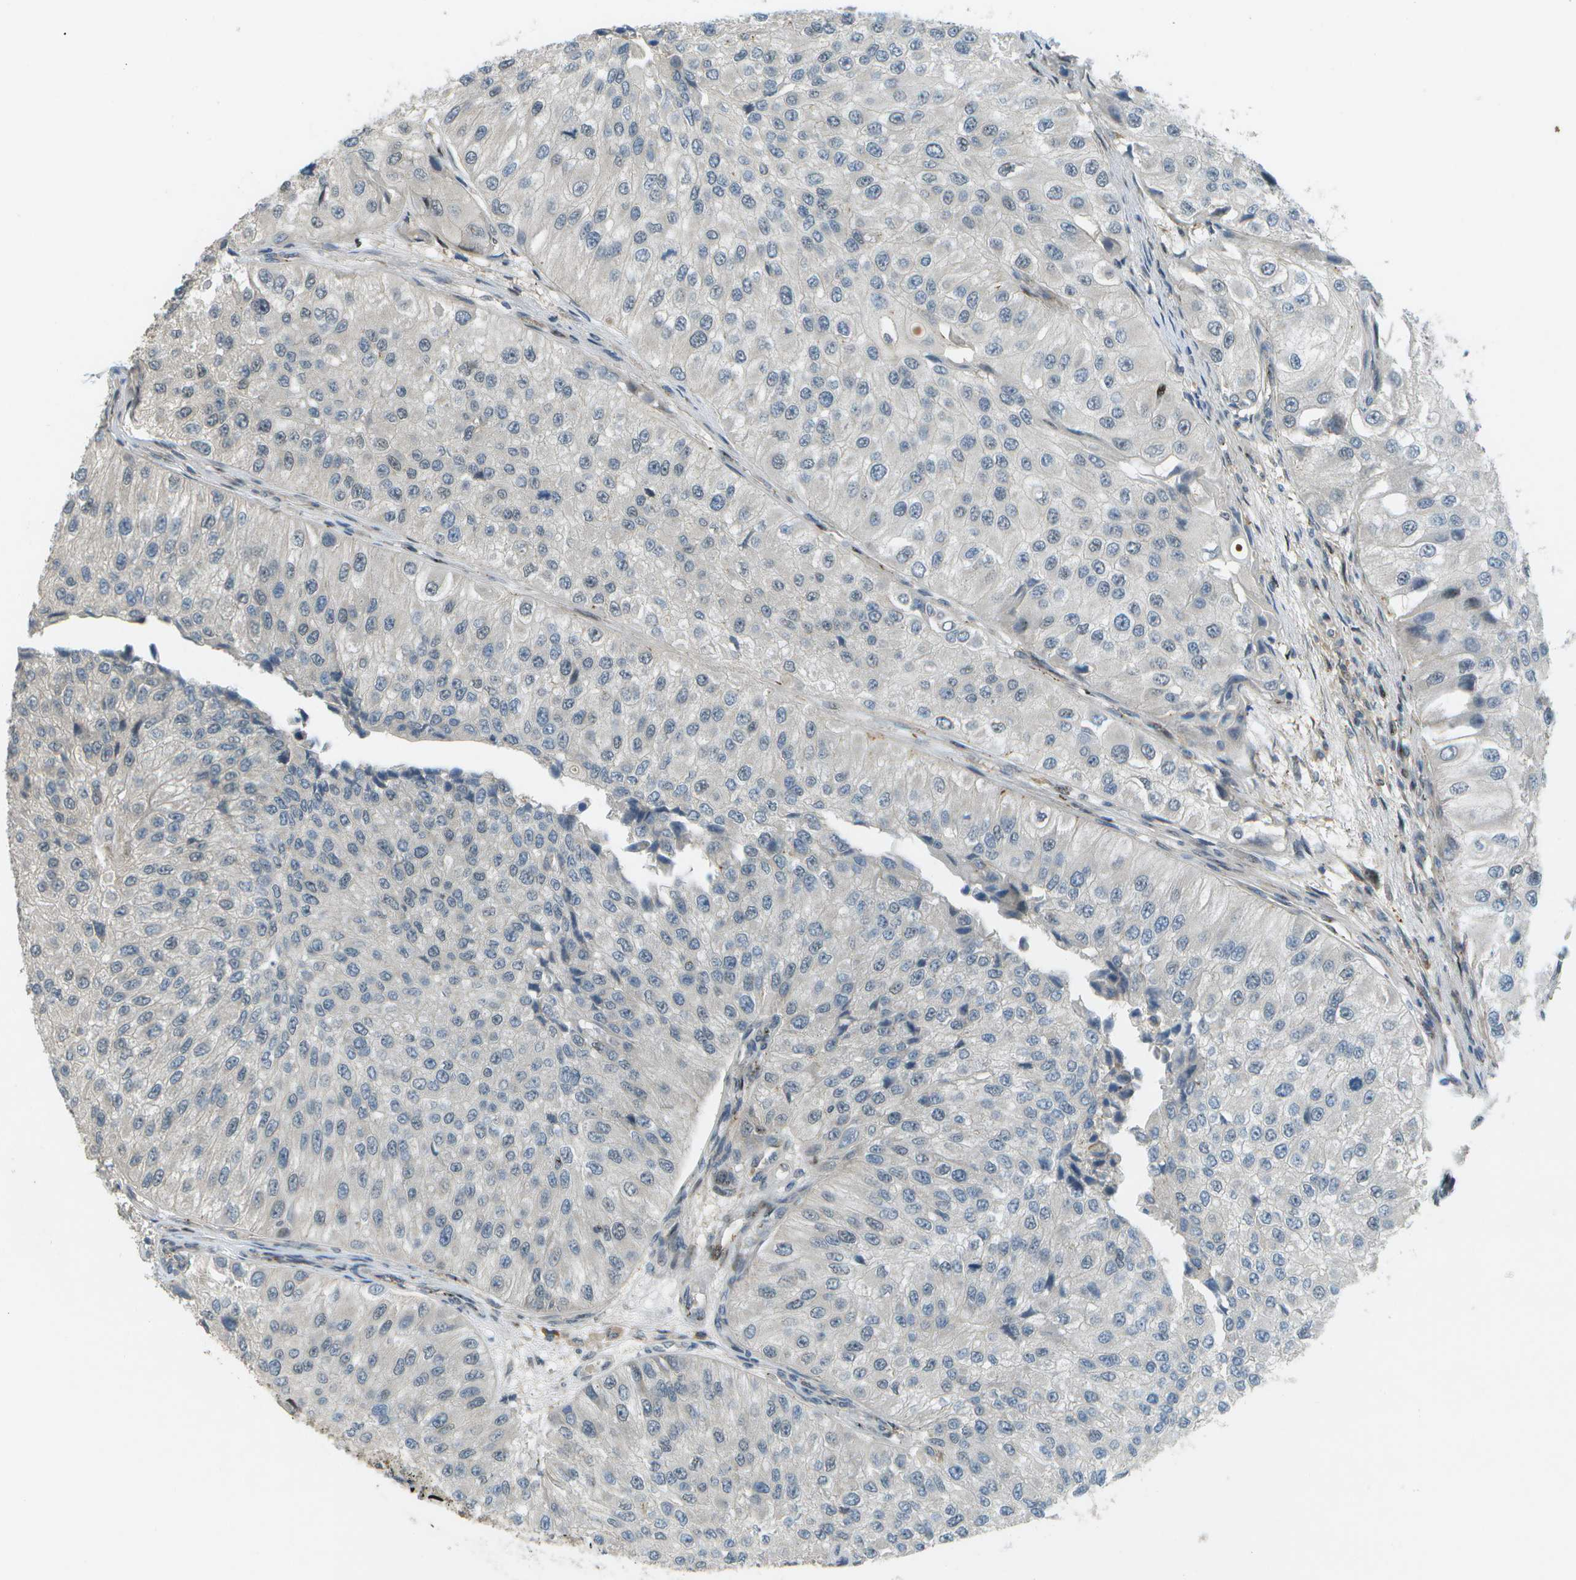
{"staining": {"intensity": "negative", "quantity": "none", "location": "none"}, "tissue": "urothelial cancer", "cell_type": "Tumor cells", "image_type": "cancer", "snomed": [{"axis": "morphology", "description": "Urothelial carcinoma, High grade"}, {"axis": "topography", "description": "Kidney"}, {"axis": "topography", "description": "Urinary bladder"}], "caption": "Immunohistochemistry (IHC) micrograph of urothelial cancer stained for a protein (brown), which exhibits no positivity in tumor cells.", "gene": "WNK2", "patient": {"sex": "male", "age": 77}}